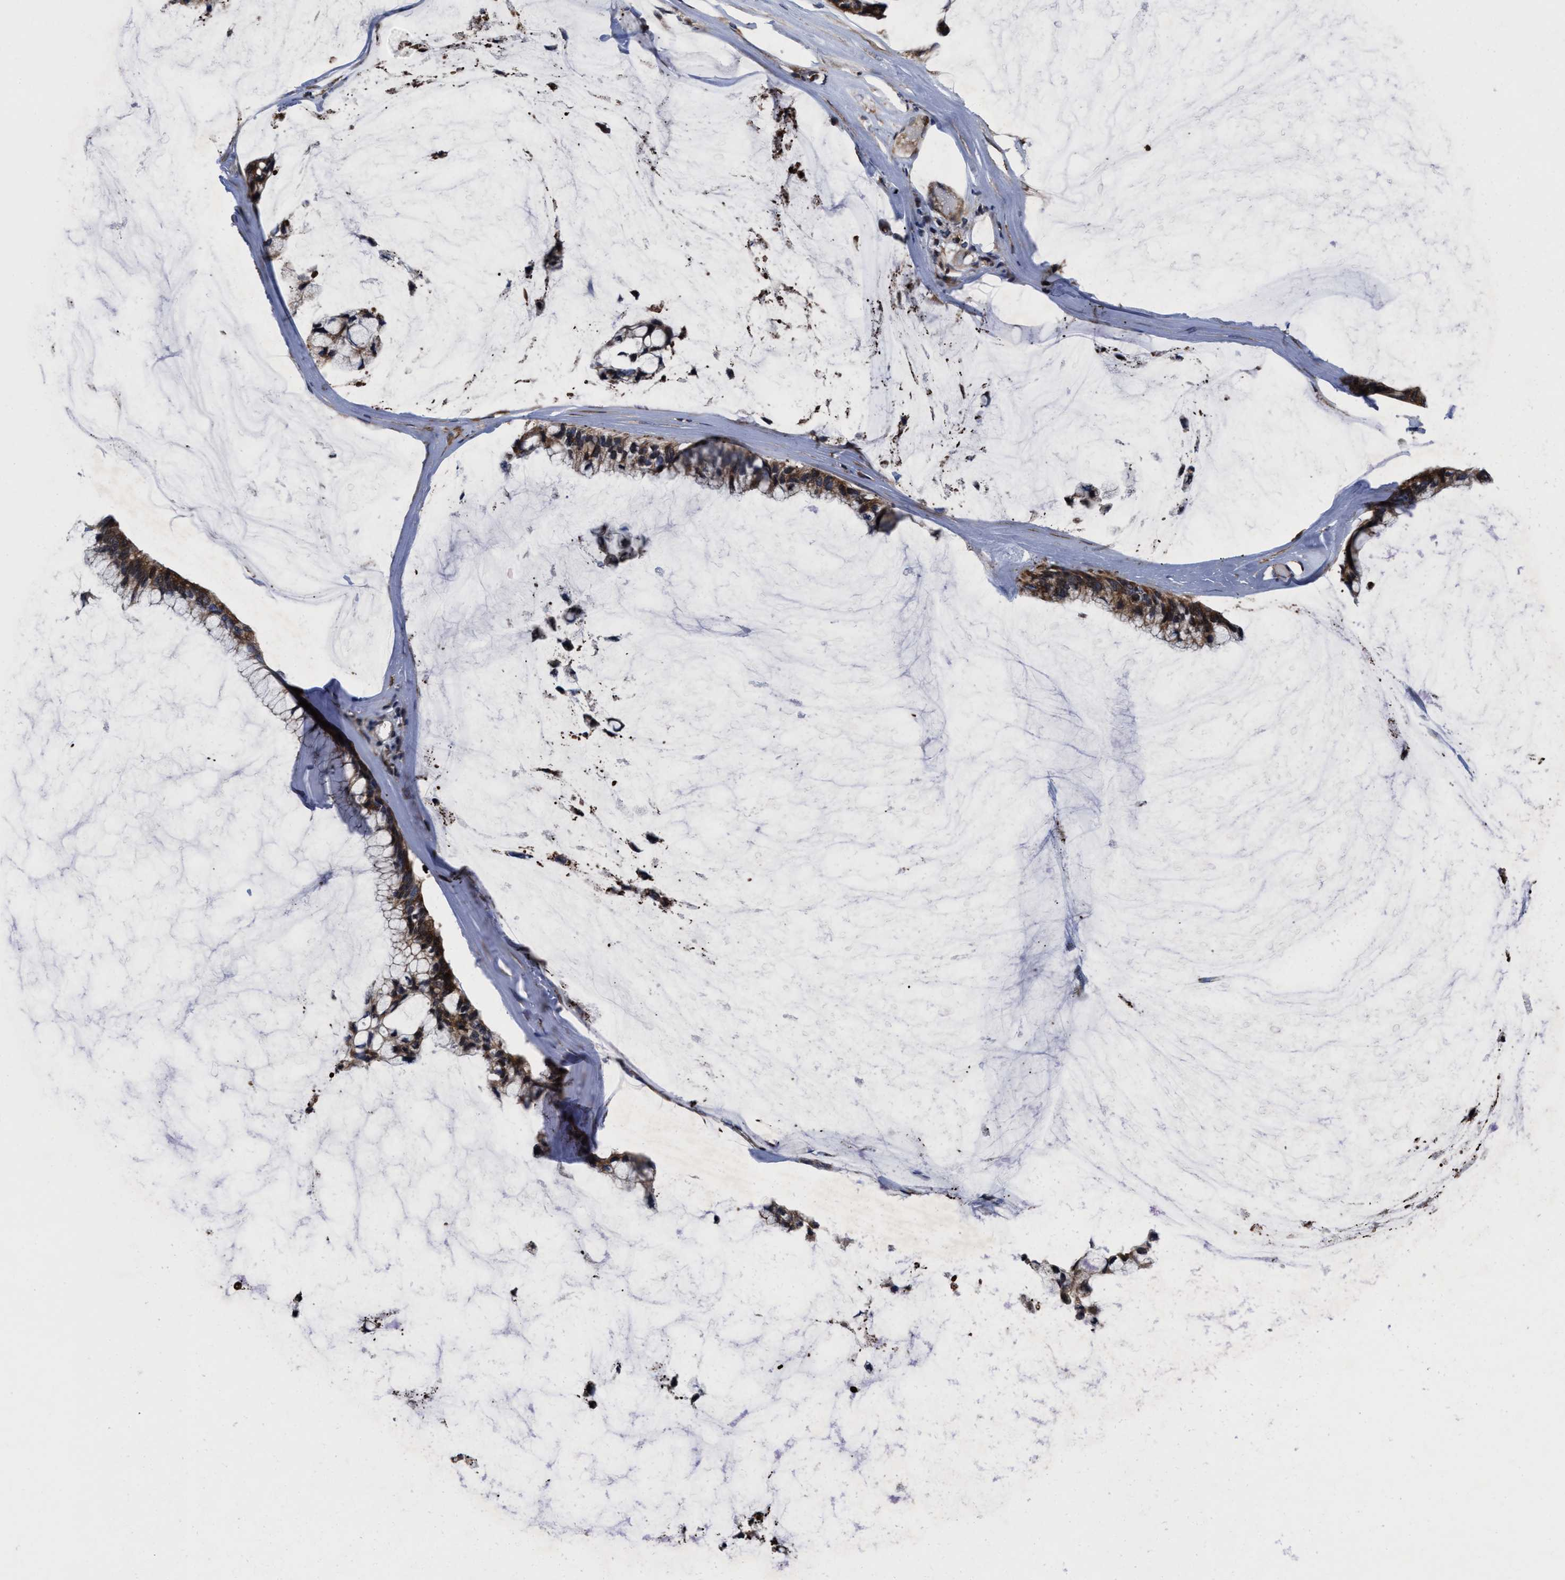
{"staining": {"intensity": "moderate", "quantity": ">75%", "location": "cytoplasmic/membranous"}, "tissue": "ovarian cancer", "cell_type": "Tumor cells", "image_type": "cancer", "snomed": [{"axis": "morphology", "description": "Cystadenocarcinoma, mucinous, NOS"}, {"axis": "topography", "description": "Ovary"}], "caption": "A brown stain highlights moderate cytoplasmic/membranous expression of a protein in human ovarian cancer (mucinous cystadenocarcinoma) tumor cells.", "gene": "MRPL50", "patient": {"sex": "female", "age": 39}}